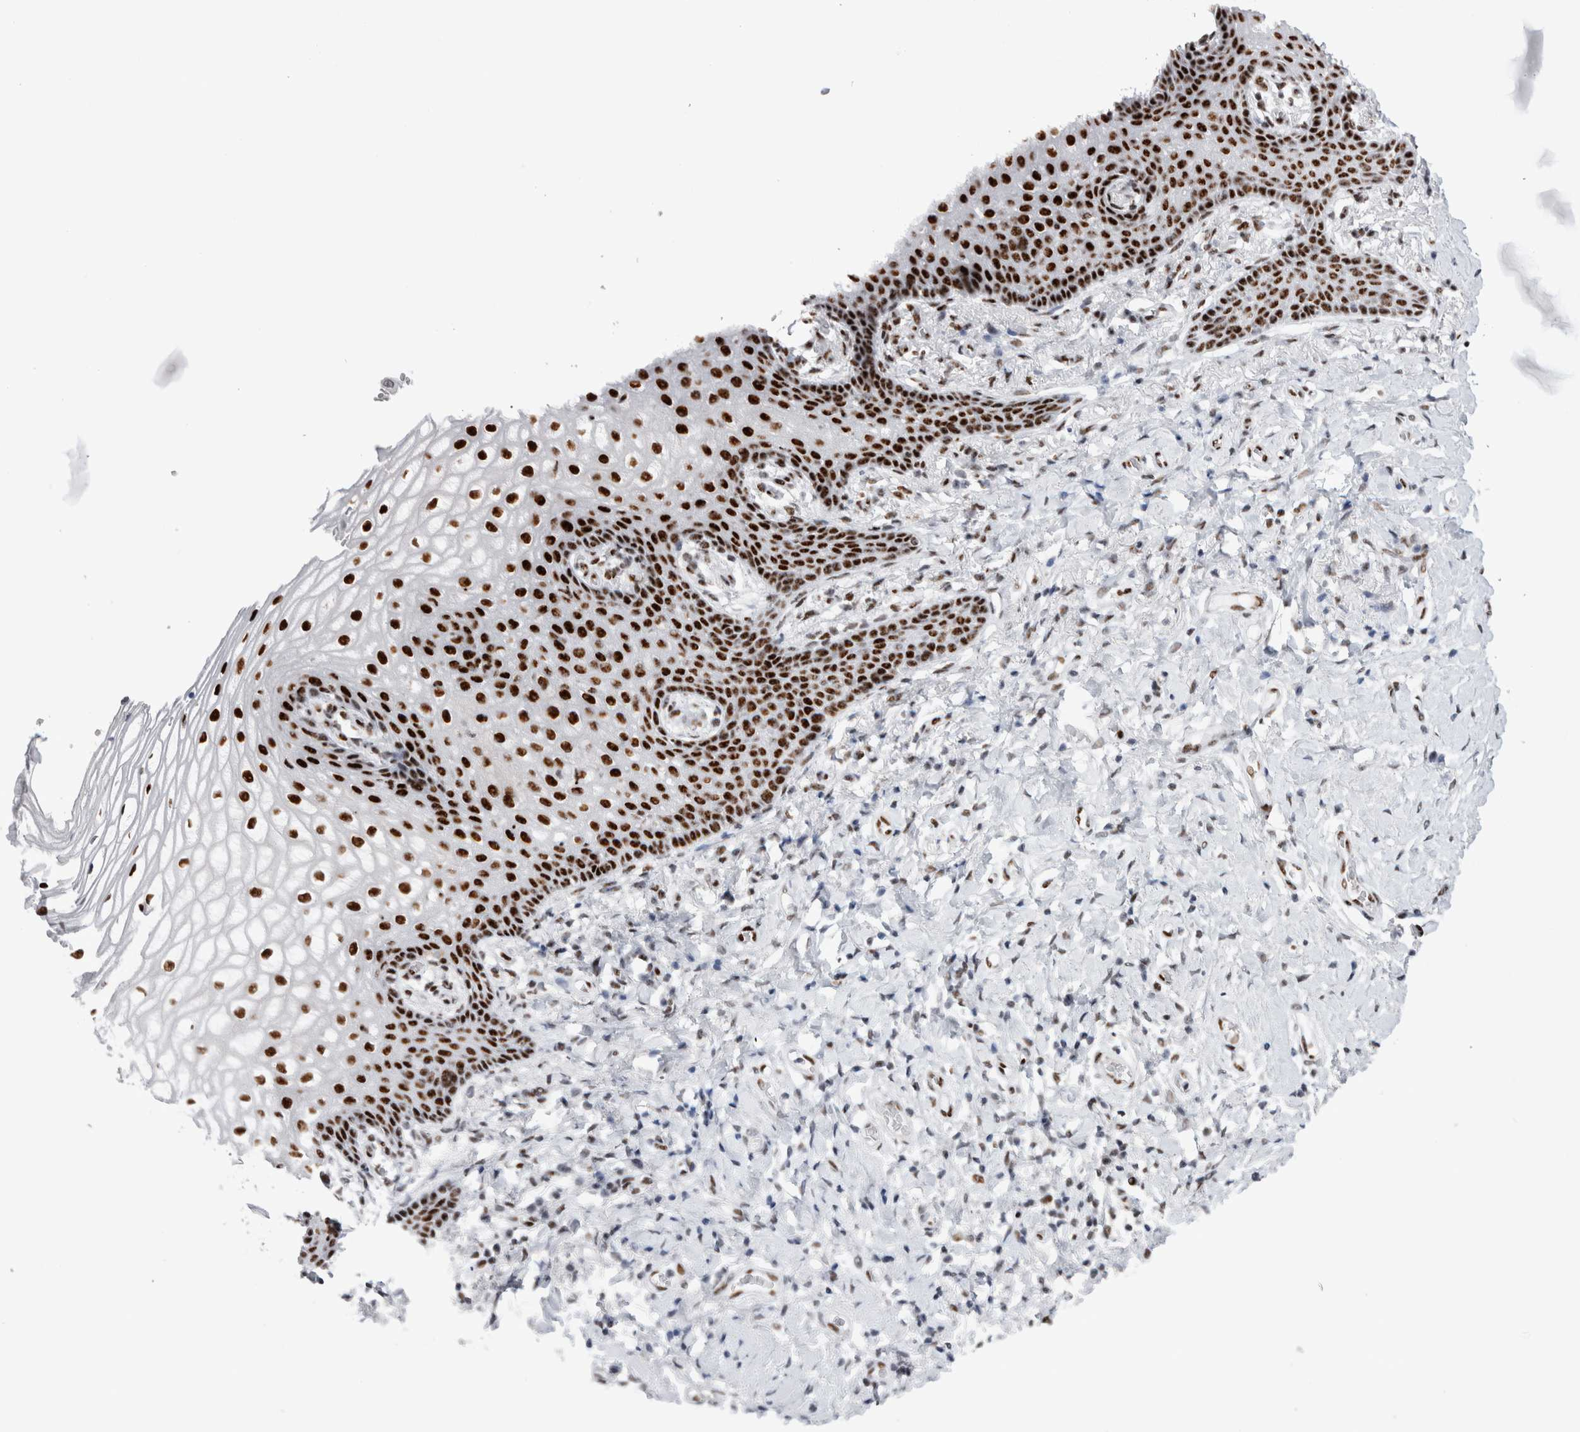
{"staining": {"intensity": "strong", "quantity": ">75%", "location": "nuclear"}, "tissue": "vagina", "cell_type": "Squamous epithelial cells", "image_type": "normal", "snomed": [{"axis": "morphology", "description": "Normal tissue, NOS"}, {"axis": "topography", "description": "Vagina"}], "caption": "The micrograph displays immunohistochemical staining of benign vagina. There is strong nuclear expression is seen in about >75% of squamous epithelial cells.", "gene": "RBM6", "patient": {"sex": "female", "age": 60}}